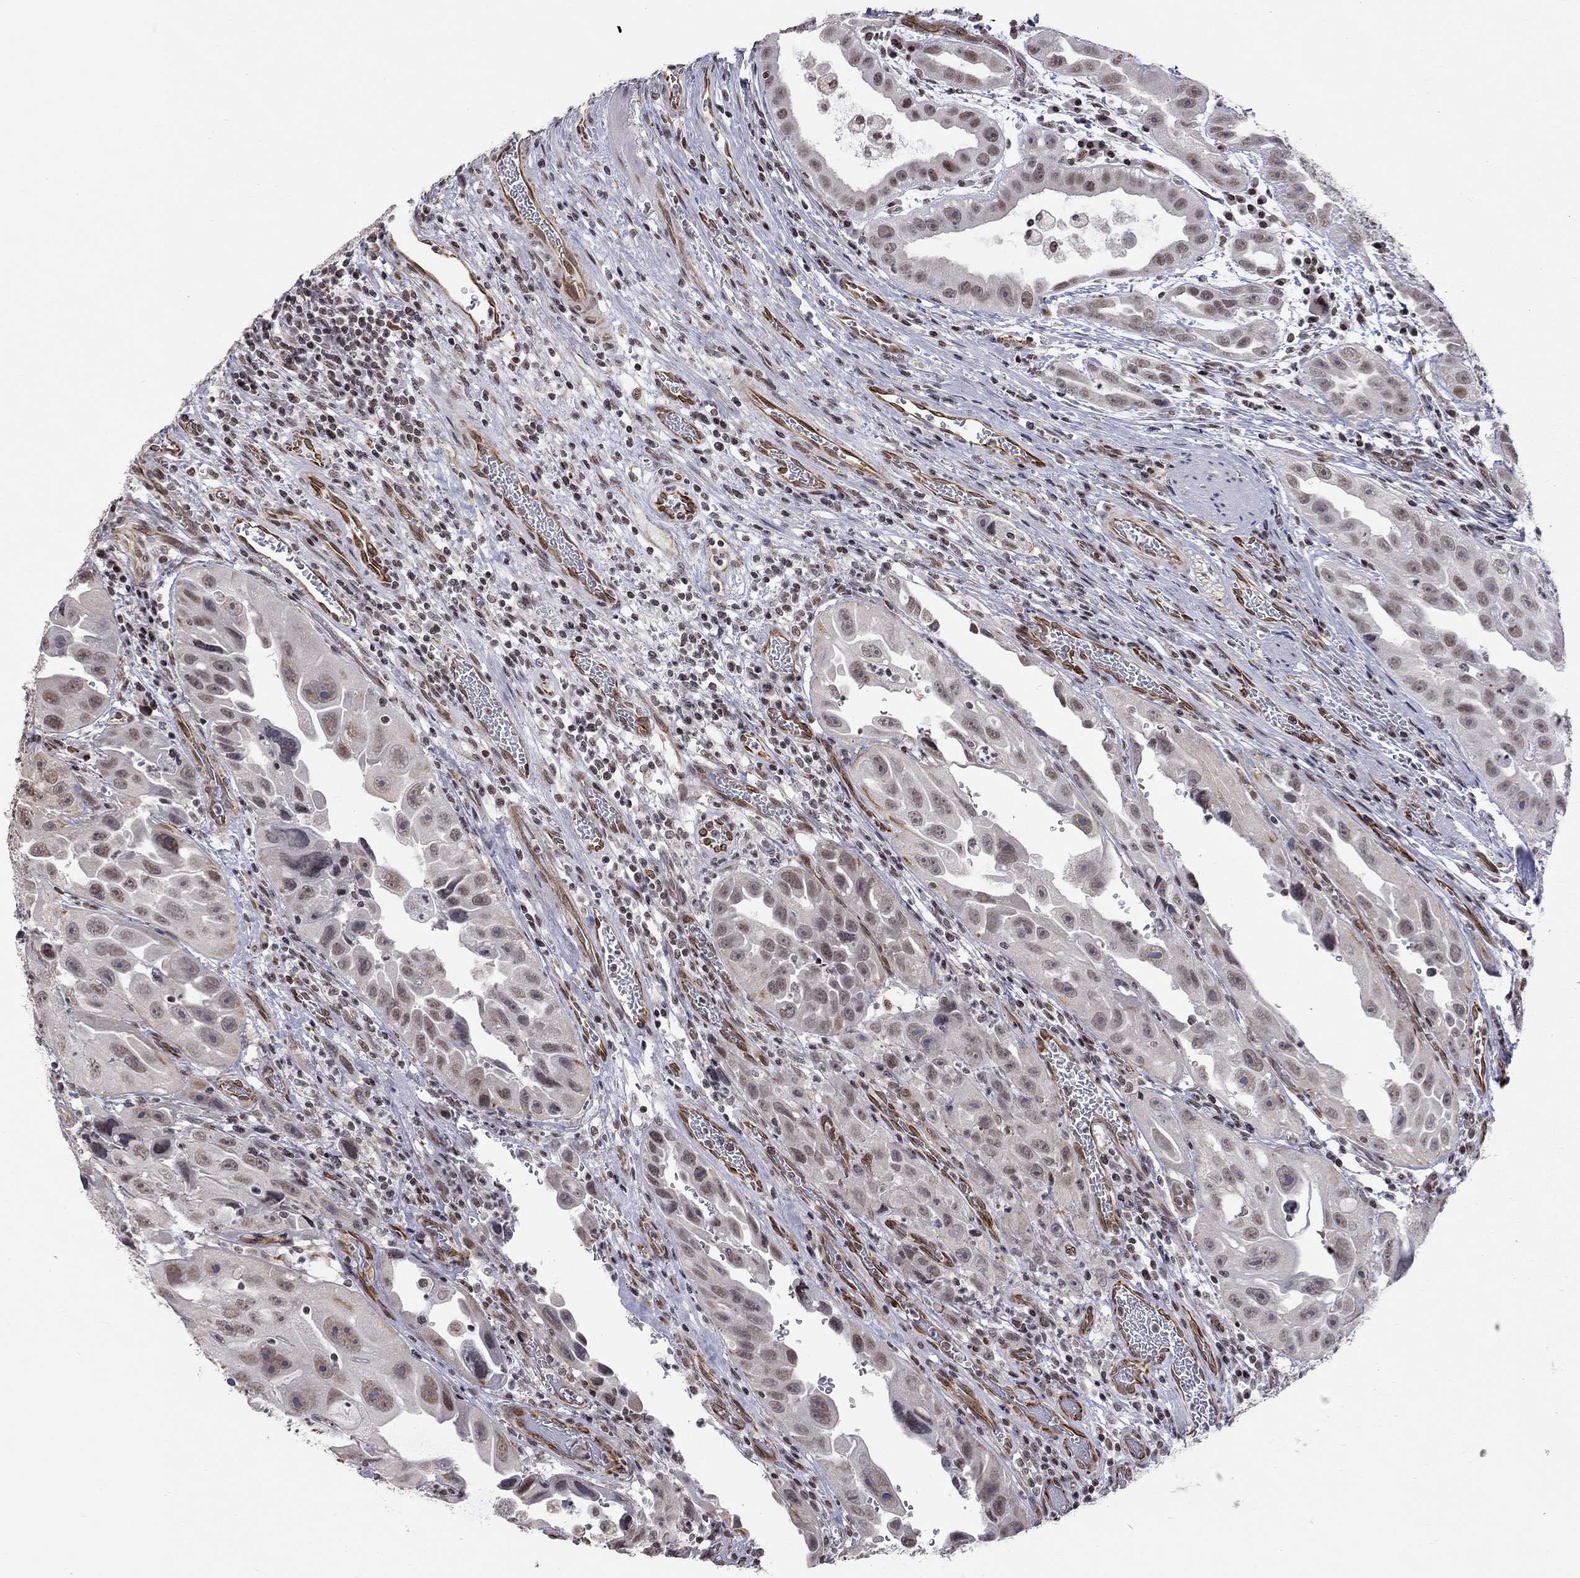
{"staining": {"intensity": "weak", "quantity": "<25%", "location": "nuclear"}, "tissue": "urothelial cancer", "cell_type": "Tumor cells", "image_type": "cancer", "snomed": [{"axis": "morphology", "description": "Urothelial carcinoma, High grade"}, {"axis": "topography", "description": "Urinary bladder"}], "caption": "A high-resolution image shows IHC staining of urothelial cancer, which exhibits no significant staining in tumor cells. (Brightfield microscopy of DAB (3,3'-diaminobenzidine) IHC at high magnification).", "gene": "MTNR1B", "patient": {"sex": "female", "age": 41}}